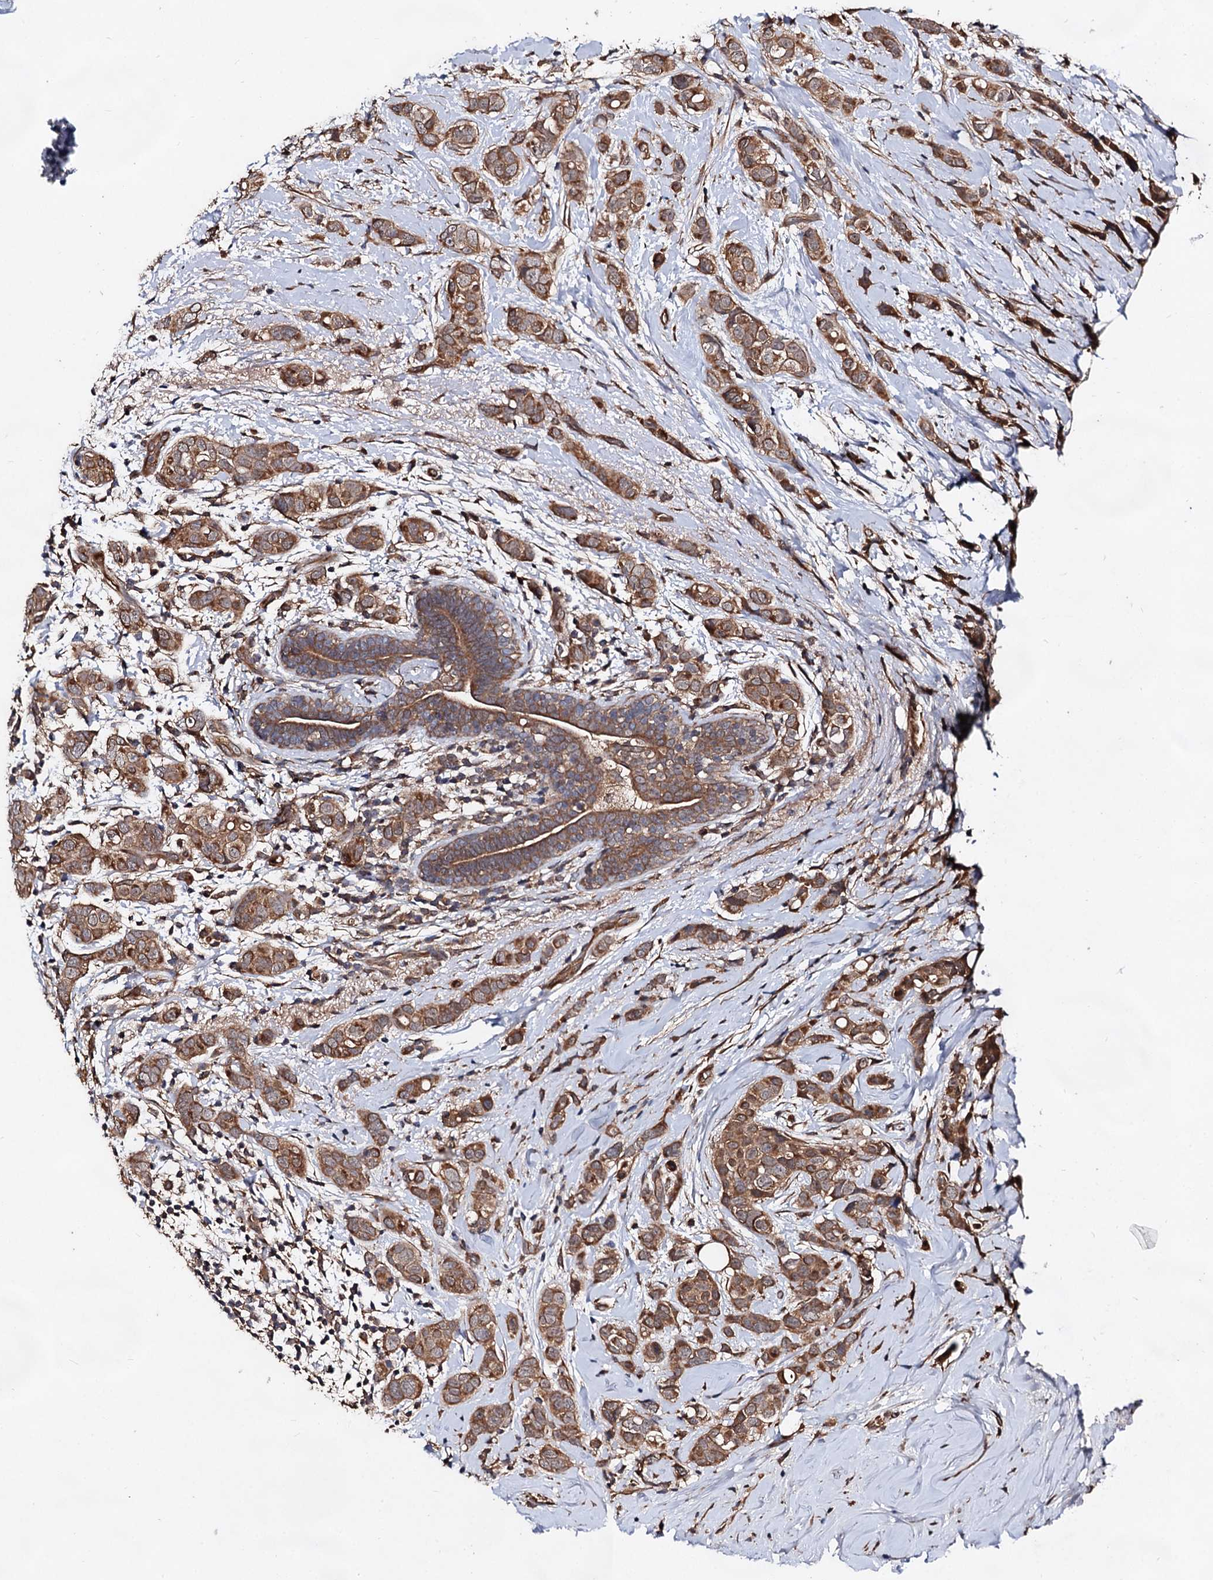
{"staining": {"intensity": "moderate", "quantity": ">75%", "location": "cytoplasmic/membranous"}, "tissue": "breast cancer", "cell_type": "Tumor cells", "image_type": "cancer", "snomed": [{"axis": "morphology", "description": "Lobular carcinoma"}, {"axis": "topography", "description": "Breast"}], "caption": "Protein expression analysis of breast lobular carcinoma displays moderate cytoplasmic/membranous expression in about >75% of tumor cells. Immunohistochemistry stains the protein of interest in brown and the nuclei are stained blue.", "gene": "TEX9", "patient": {"sex": "female", "age": 51}}